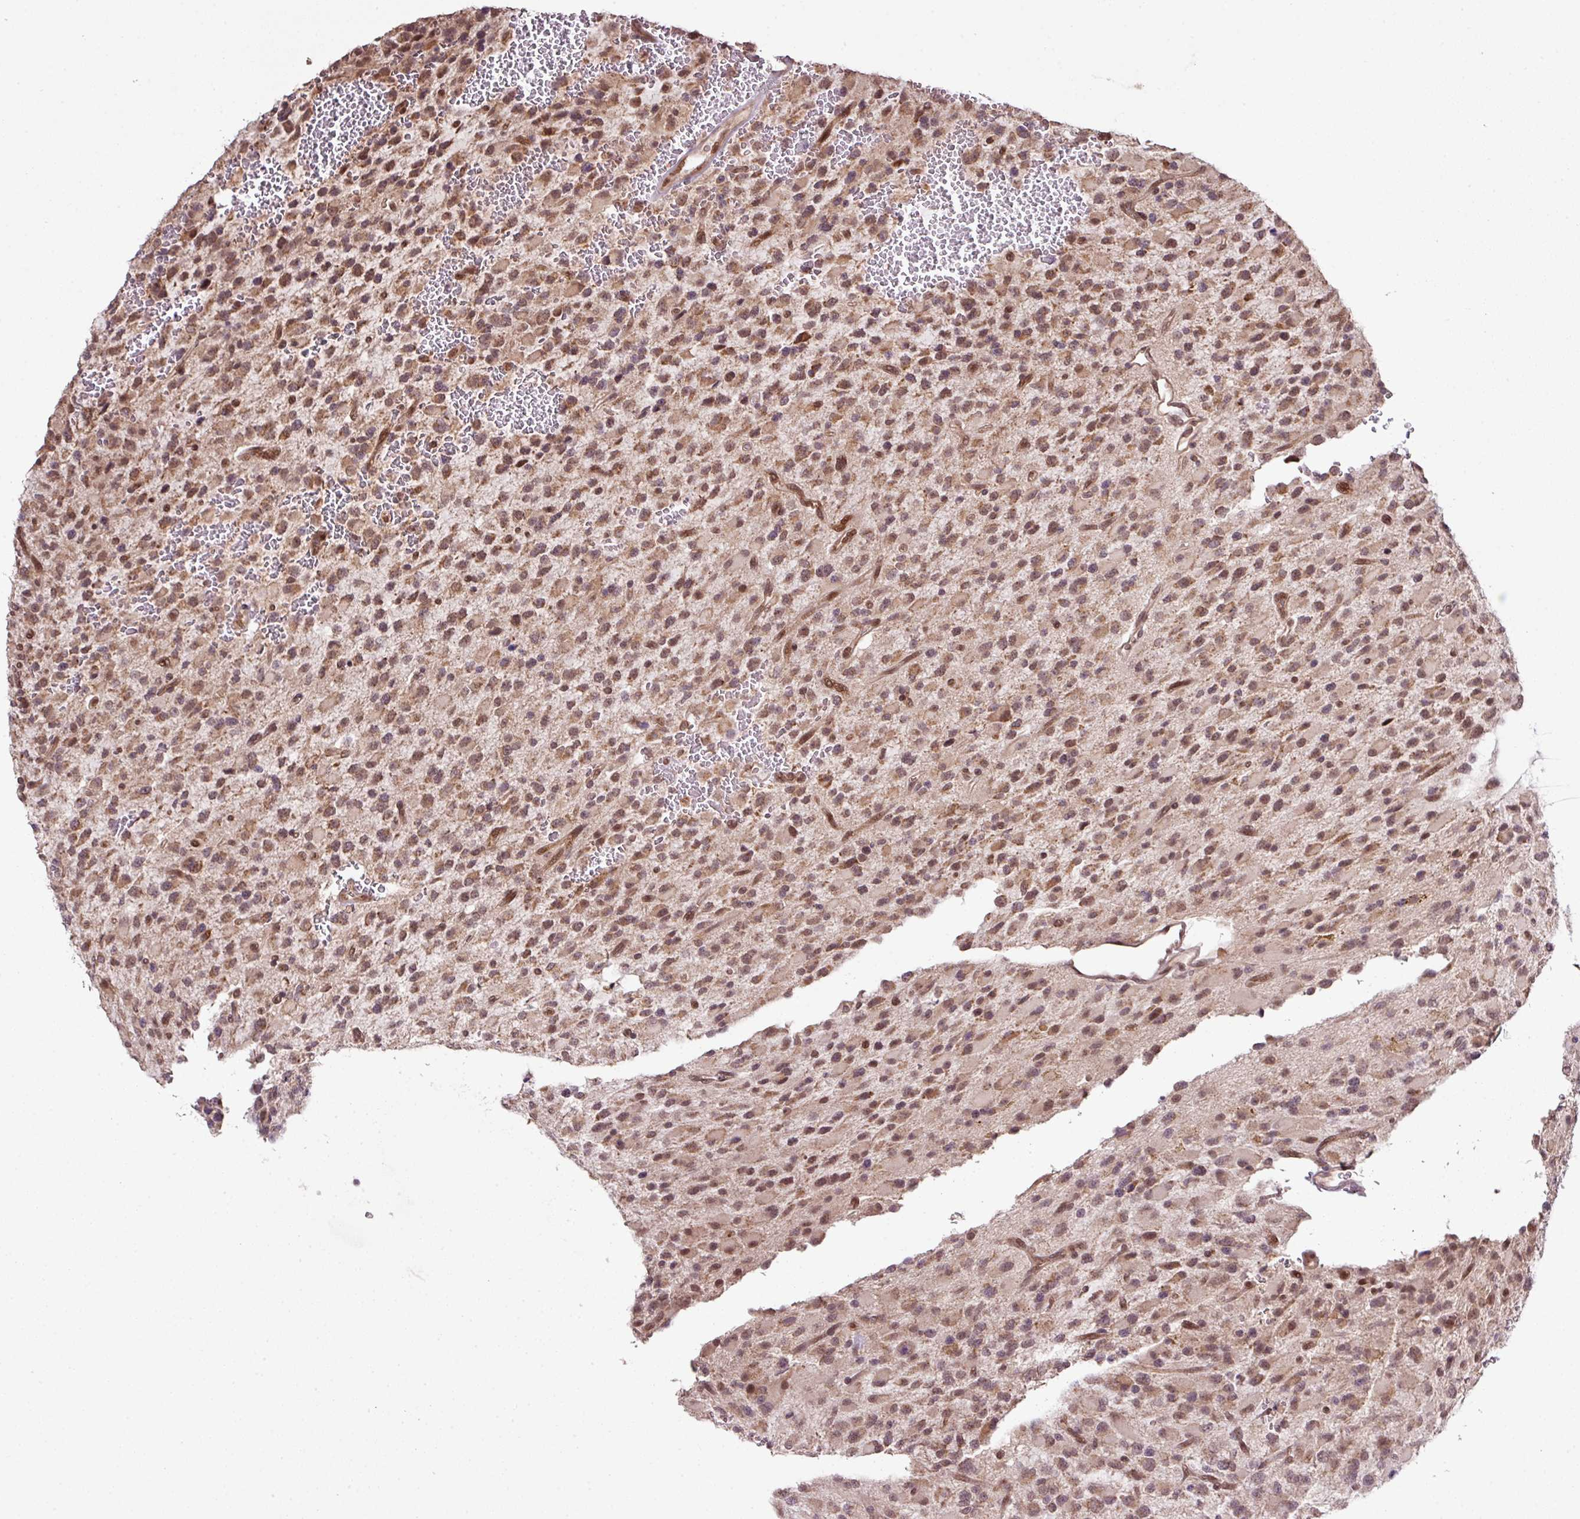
{"staining": {"intensity": "moderate", "quantity": ">75%", "location": "cytoplasmic/membranous,nuclear"}, "tissue": "glioma", "cell_type": "Tumor cells", "image_type": "cancer", "snomed": [{"axis": "morphology", "description": "Glioma, malignant, High grade"}, {"axis": "topography", "description": "Brain"}], "caption": "Immunohistochemical staining of malignant glioma (high-grade) shows moderate cytoplasmic/membranous and nuclear protein positivity in approximately >75% of tumor cells. (DAB IHC, brown staining for protein, blue staining for nuclei).", "gene": "SMCO4", "patient": {"sex": "male", "age": 34}}